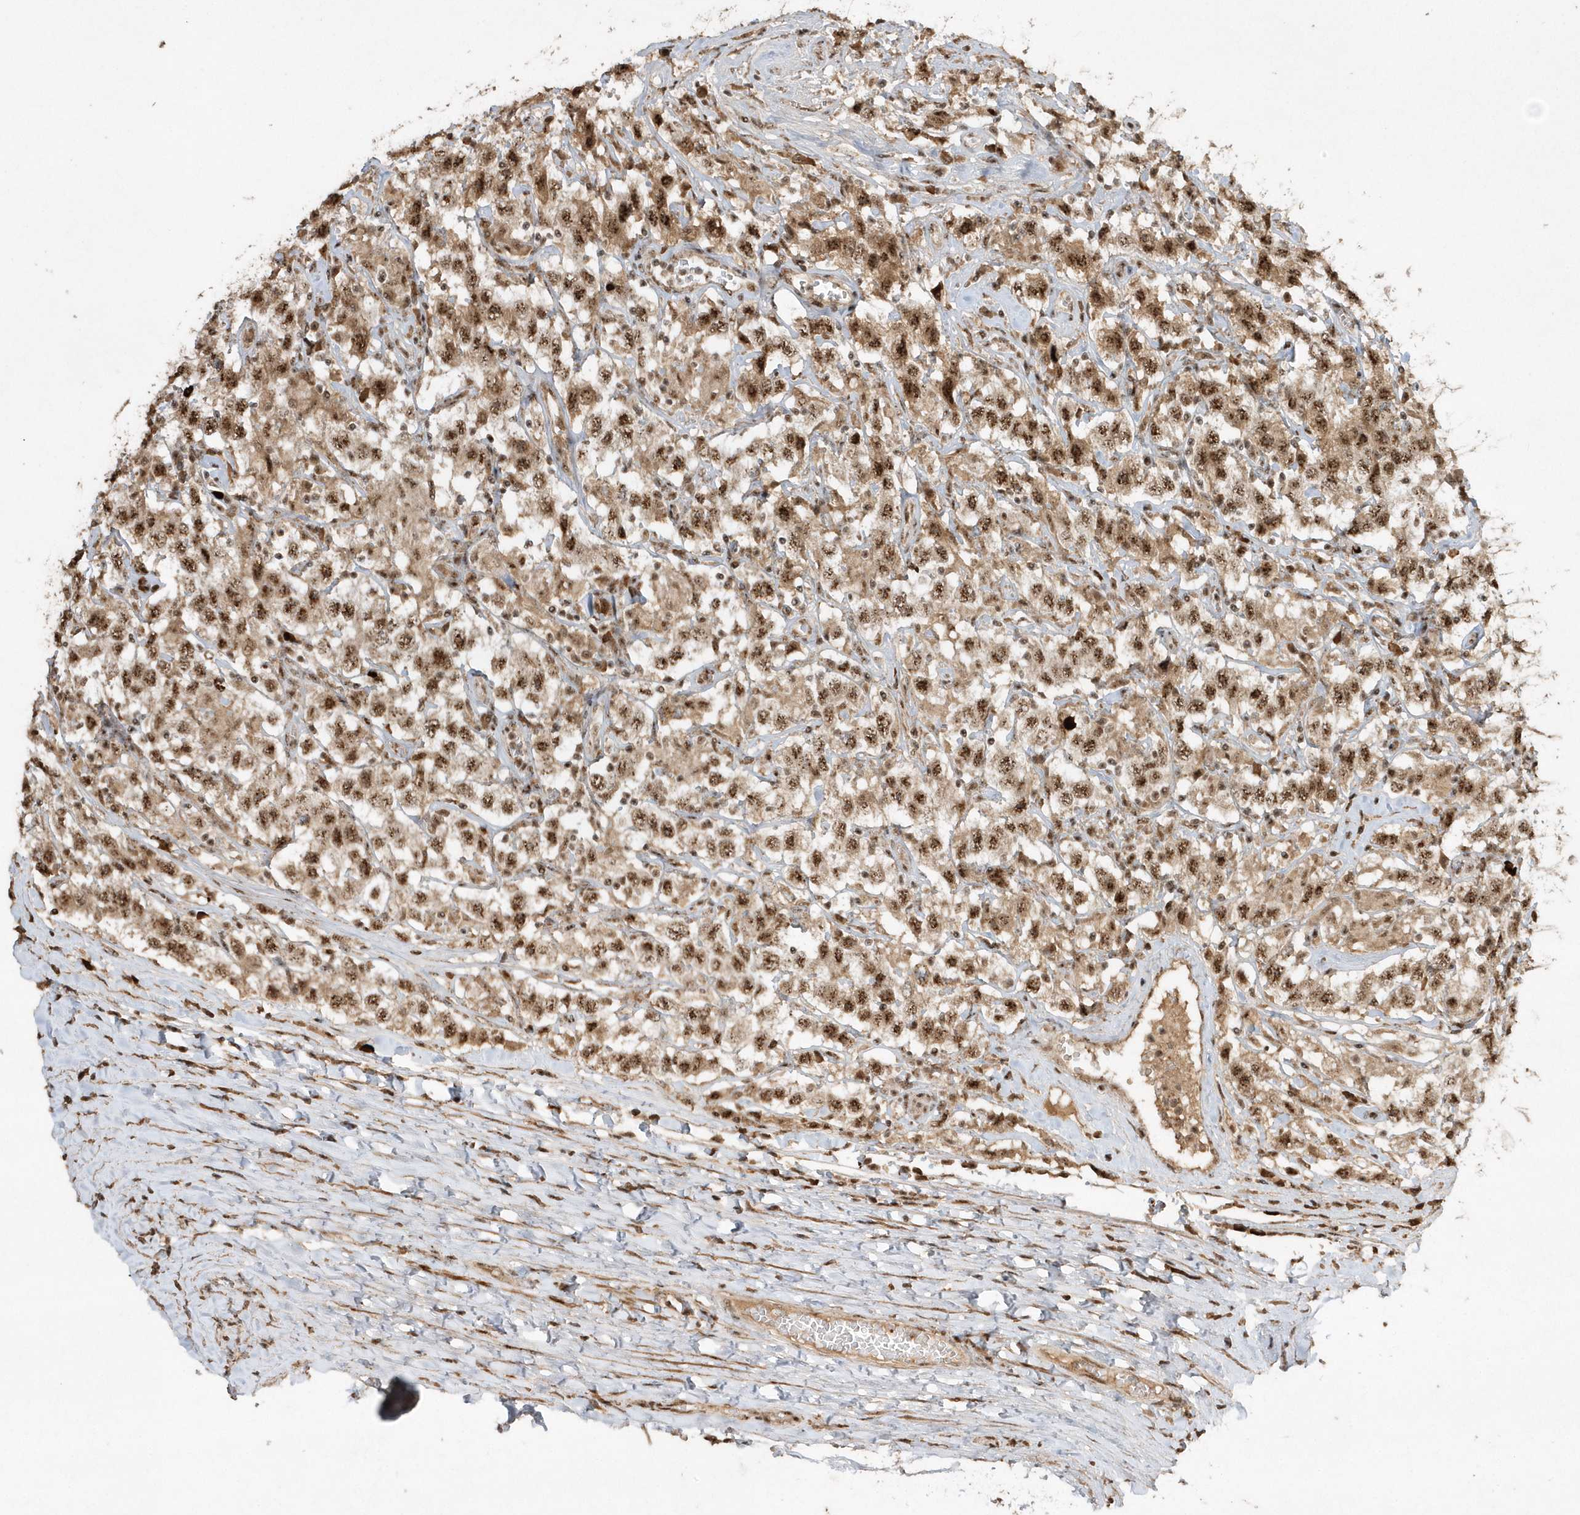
{"staining": {"intensity": "strong", "quantity": ">75%", "location": "nuclear"}, "tissue": "testis cancer", "cell_type": "Tumor cells", "image_type": "cancer", "snomed": [{"axis": "morphology", "description": "Seminoma, NOS"}, {"axis": "topography", "description": "Testis"}], "caption": "Testis cancer tissue shows strong nuclear staining in about >75% of tumor cells", "gene": "POLR3B", "patient": {"sex": "male", "age": 41}}